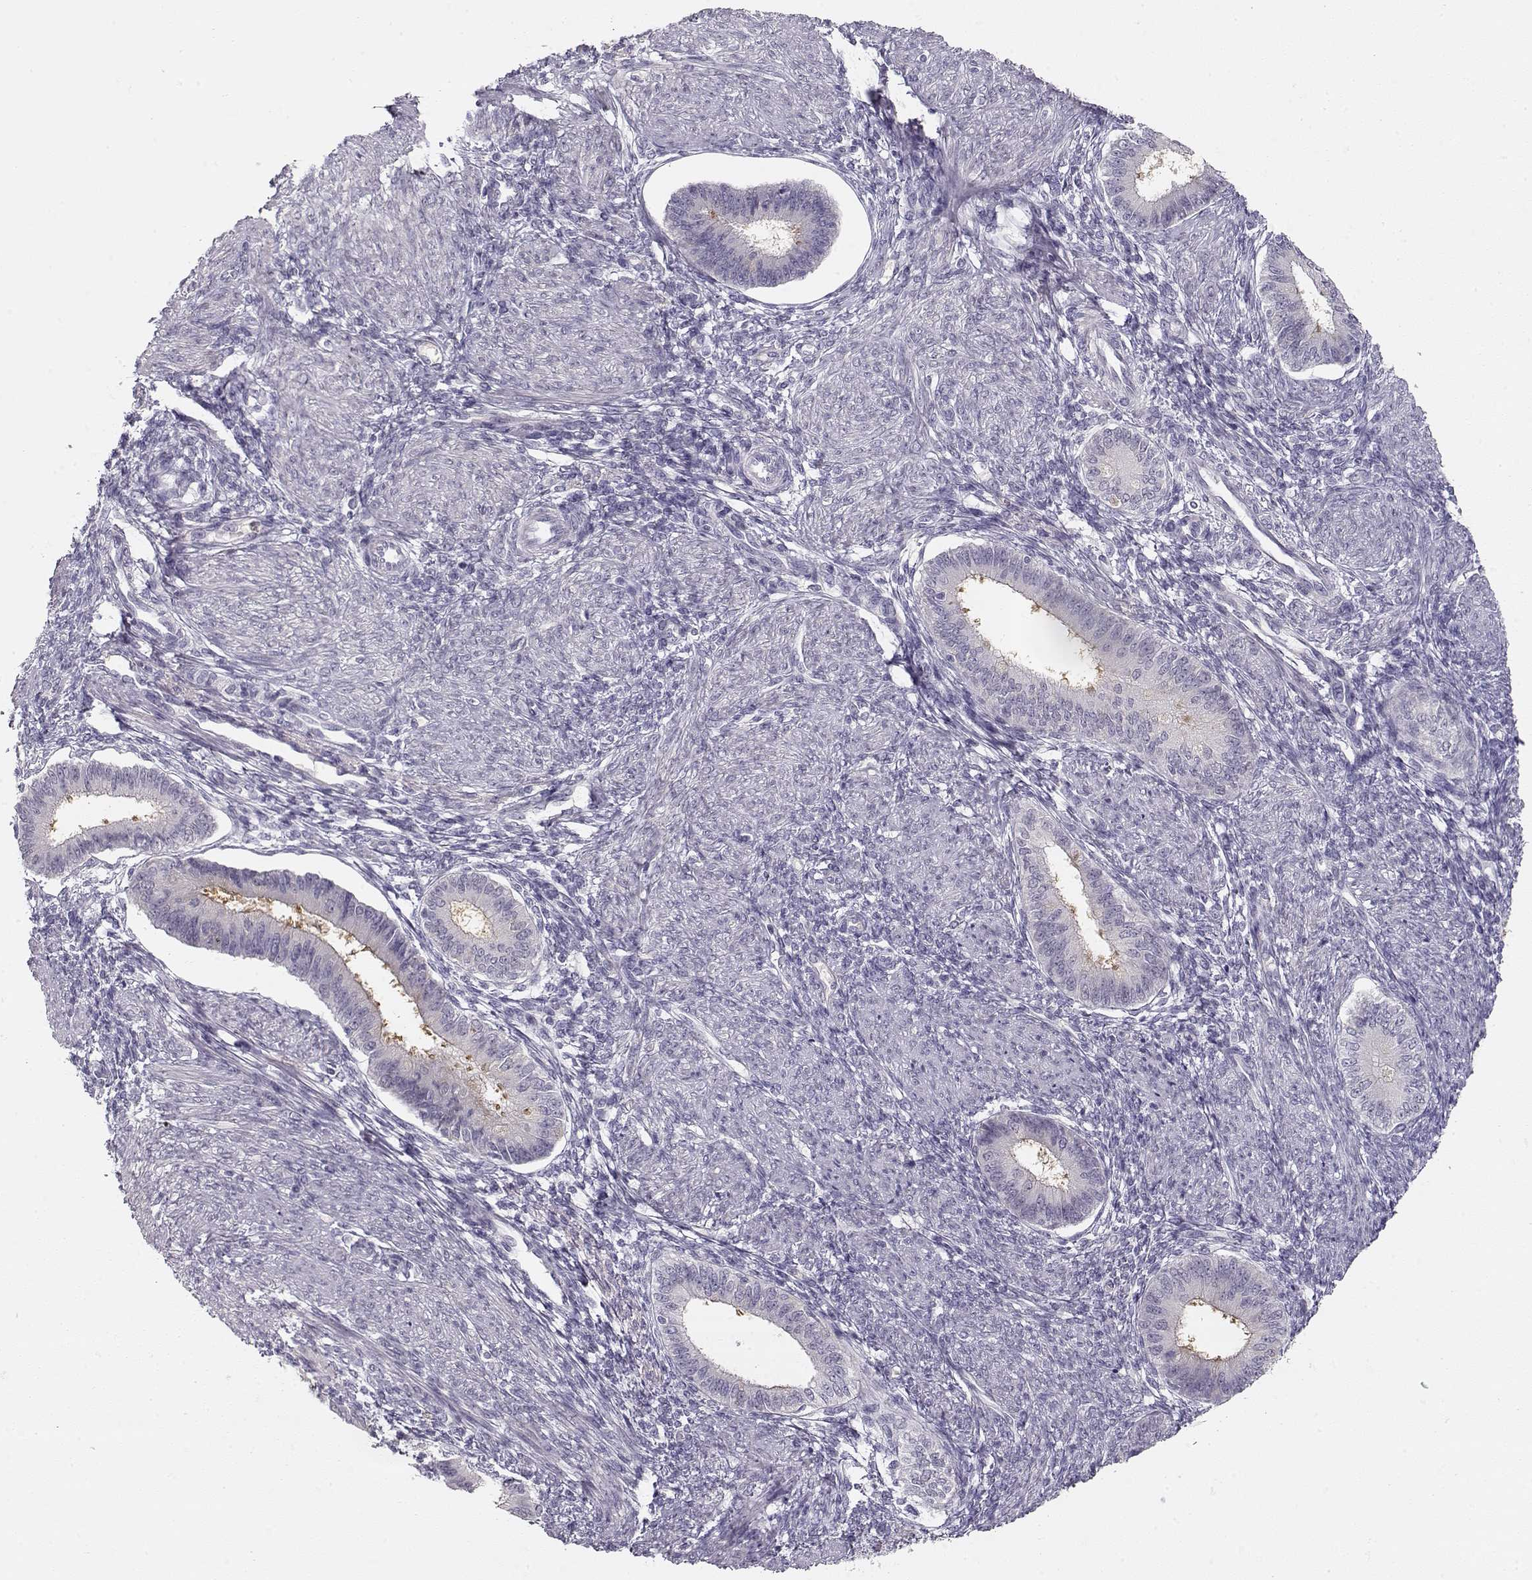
{"staining": {"intensity": "negative", "quantity": "none", "location": "none"}, "tissue": "endometrium", "cell_type": "Cells in endometrial stroma", "image_type": "normal", "snomed": [{"axis": "morphology", "description": "Normal tissue, NOS"}, {"axis": "topography", "description": "Endometrium"}], "caption": "Endometrium stained for a protein using immunohistochemistry (IHC) reveals no expression cells in endometrial stroma.", "gene": "TTC26", "patient": {"sex": "female", "age": 39}}